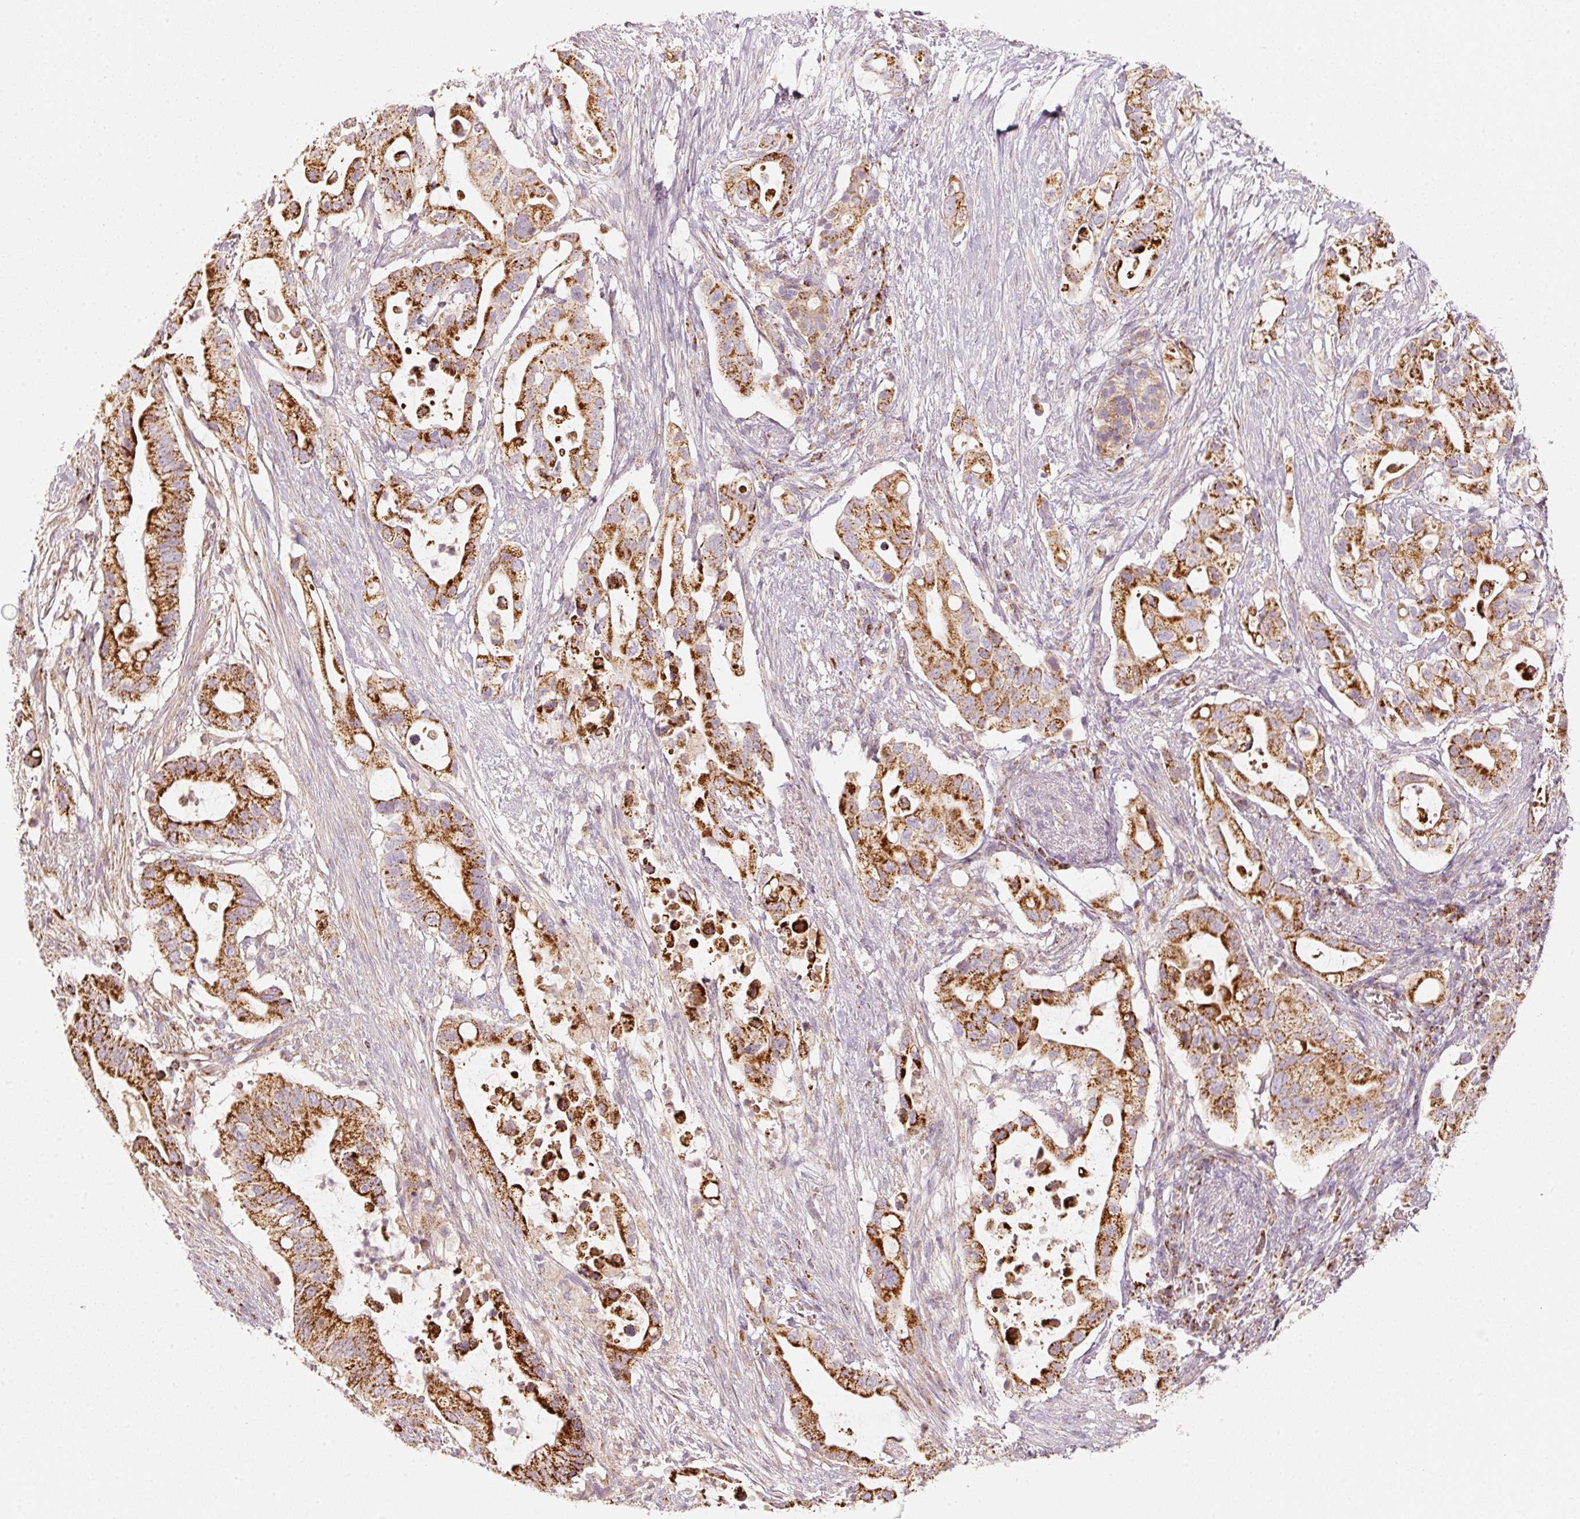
{"staining": {"intensity": "strong", "quantity": ">75%", "location": "cytoplasmic/membranous"}, "tissue": "pancreatic cancer", "cell_type": "Tumor cells", "image_type": "cancer", "snomed": [{"axis": "morphology", "description": "Adenocarcinoma, NOS"}, {"axis": "topography", "description": "Pancreas"}], "caption": "DAB immunohistochemical staining of human pancreatic cancer reveals strong cytoplasmic/membranous protein expression in about >75% of tumor cells.", "gene": "C17orf98", "patient": {"sex": "female", "age": 72}}